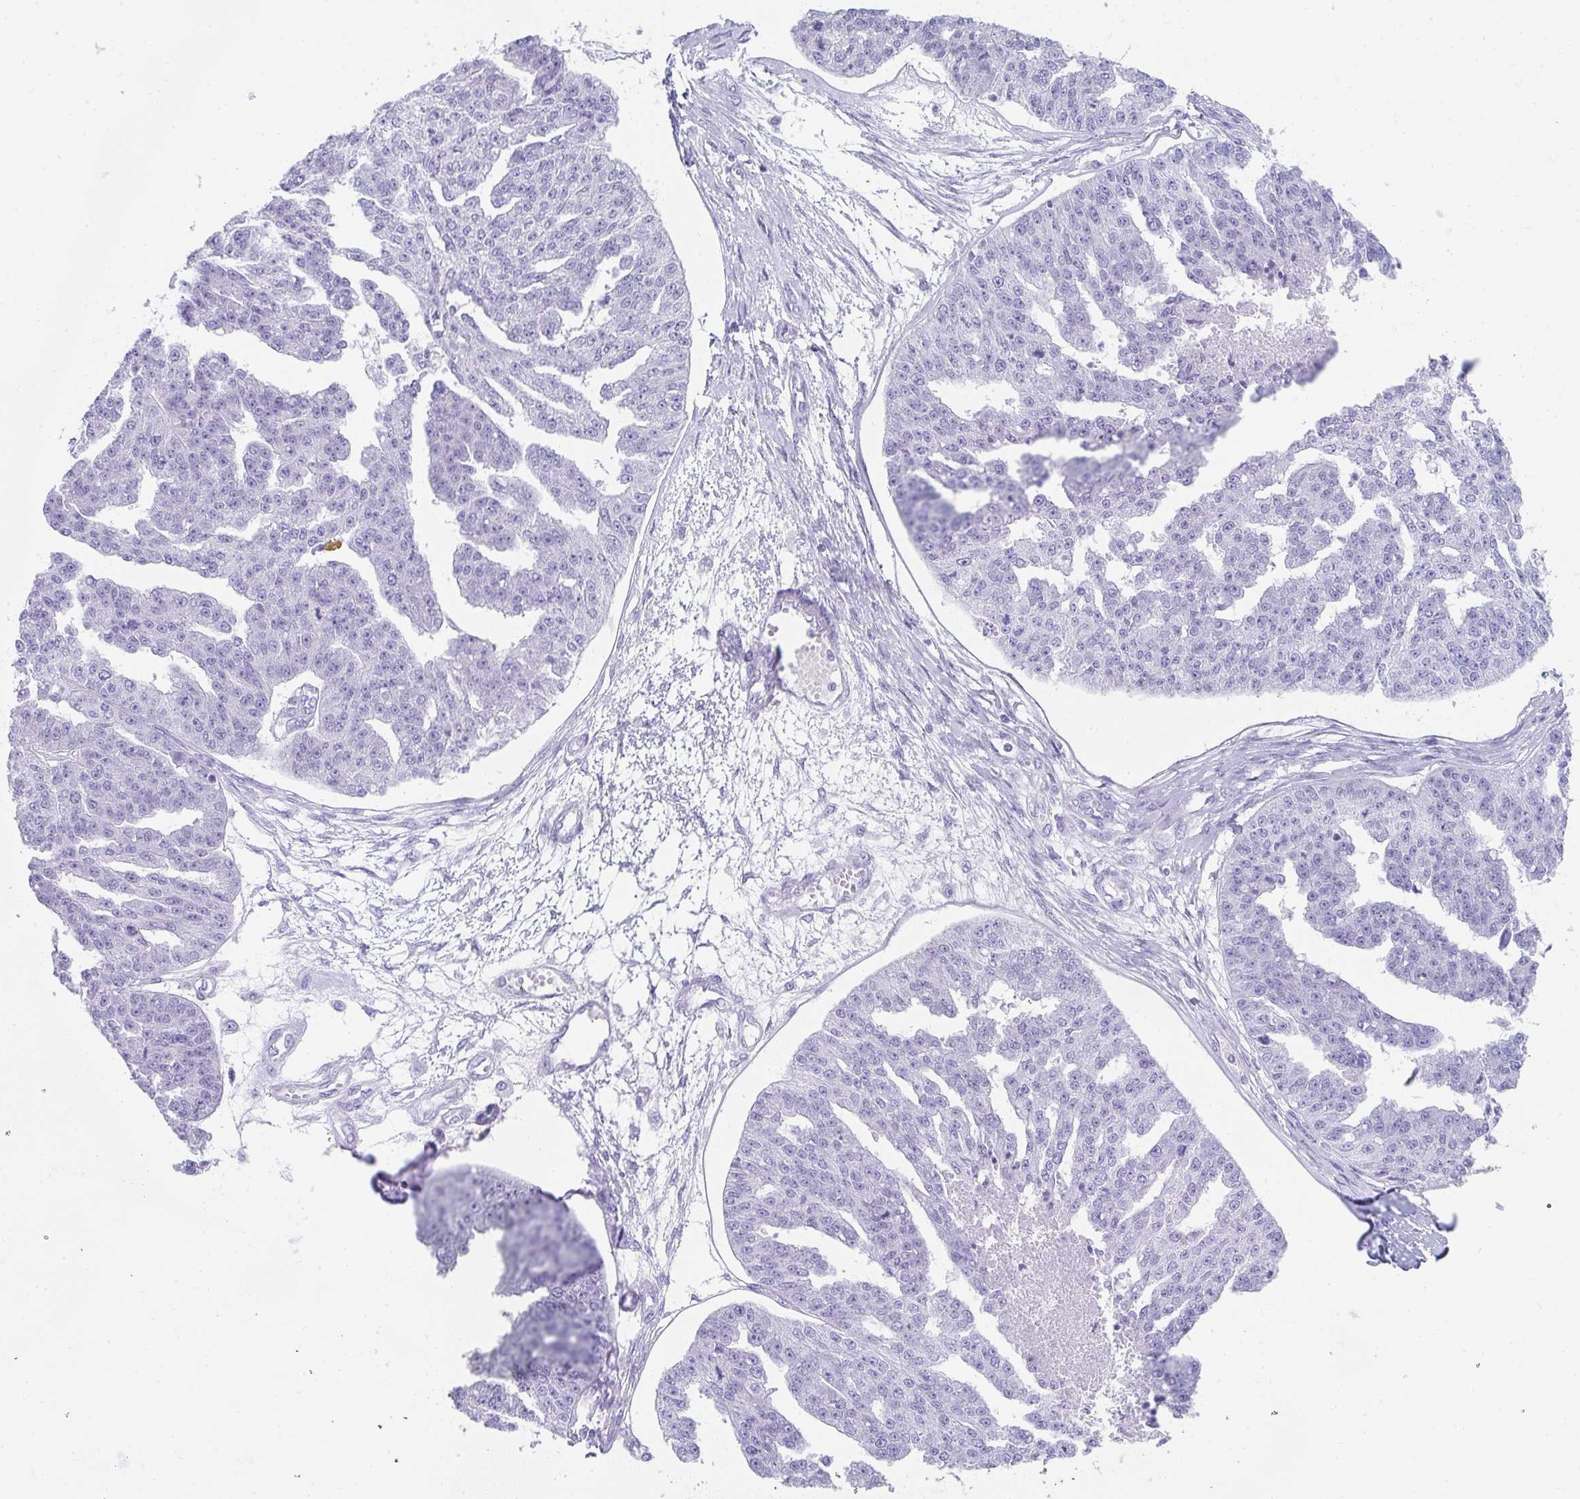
{"staining": {"intensity": "negative", "quantity": "none", "location": "none"}, "tissue": "ovarian cancer", "cell_type": "Tumor cells", "image_type": "cancer", "snomed": [{"axis": "morphology", "description": "Cystadenocarcinoma, serous, NOS"}, {"axis": "topography", "description": "Ovary"}], "caption": "The immunohistochemistry (IHC) photomicrograph has no significant expression in tumor cells of ovarian serous cystadenocarcinoma tissue. Nuclei are stained in blue.", "gene": "RLF", "patient": {"sex": "female", "age": 58}}